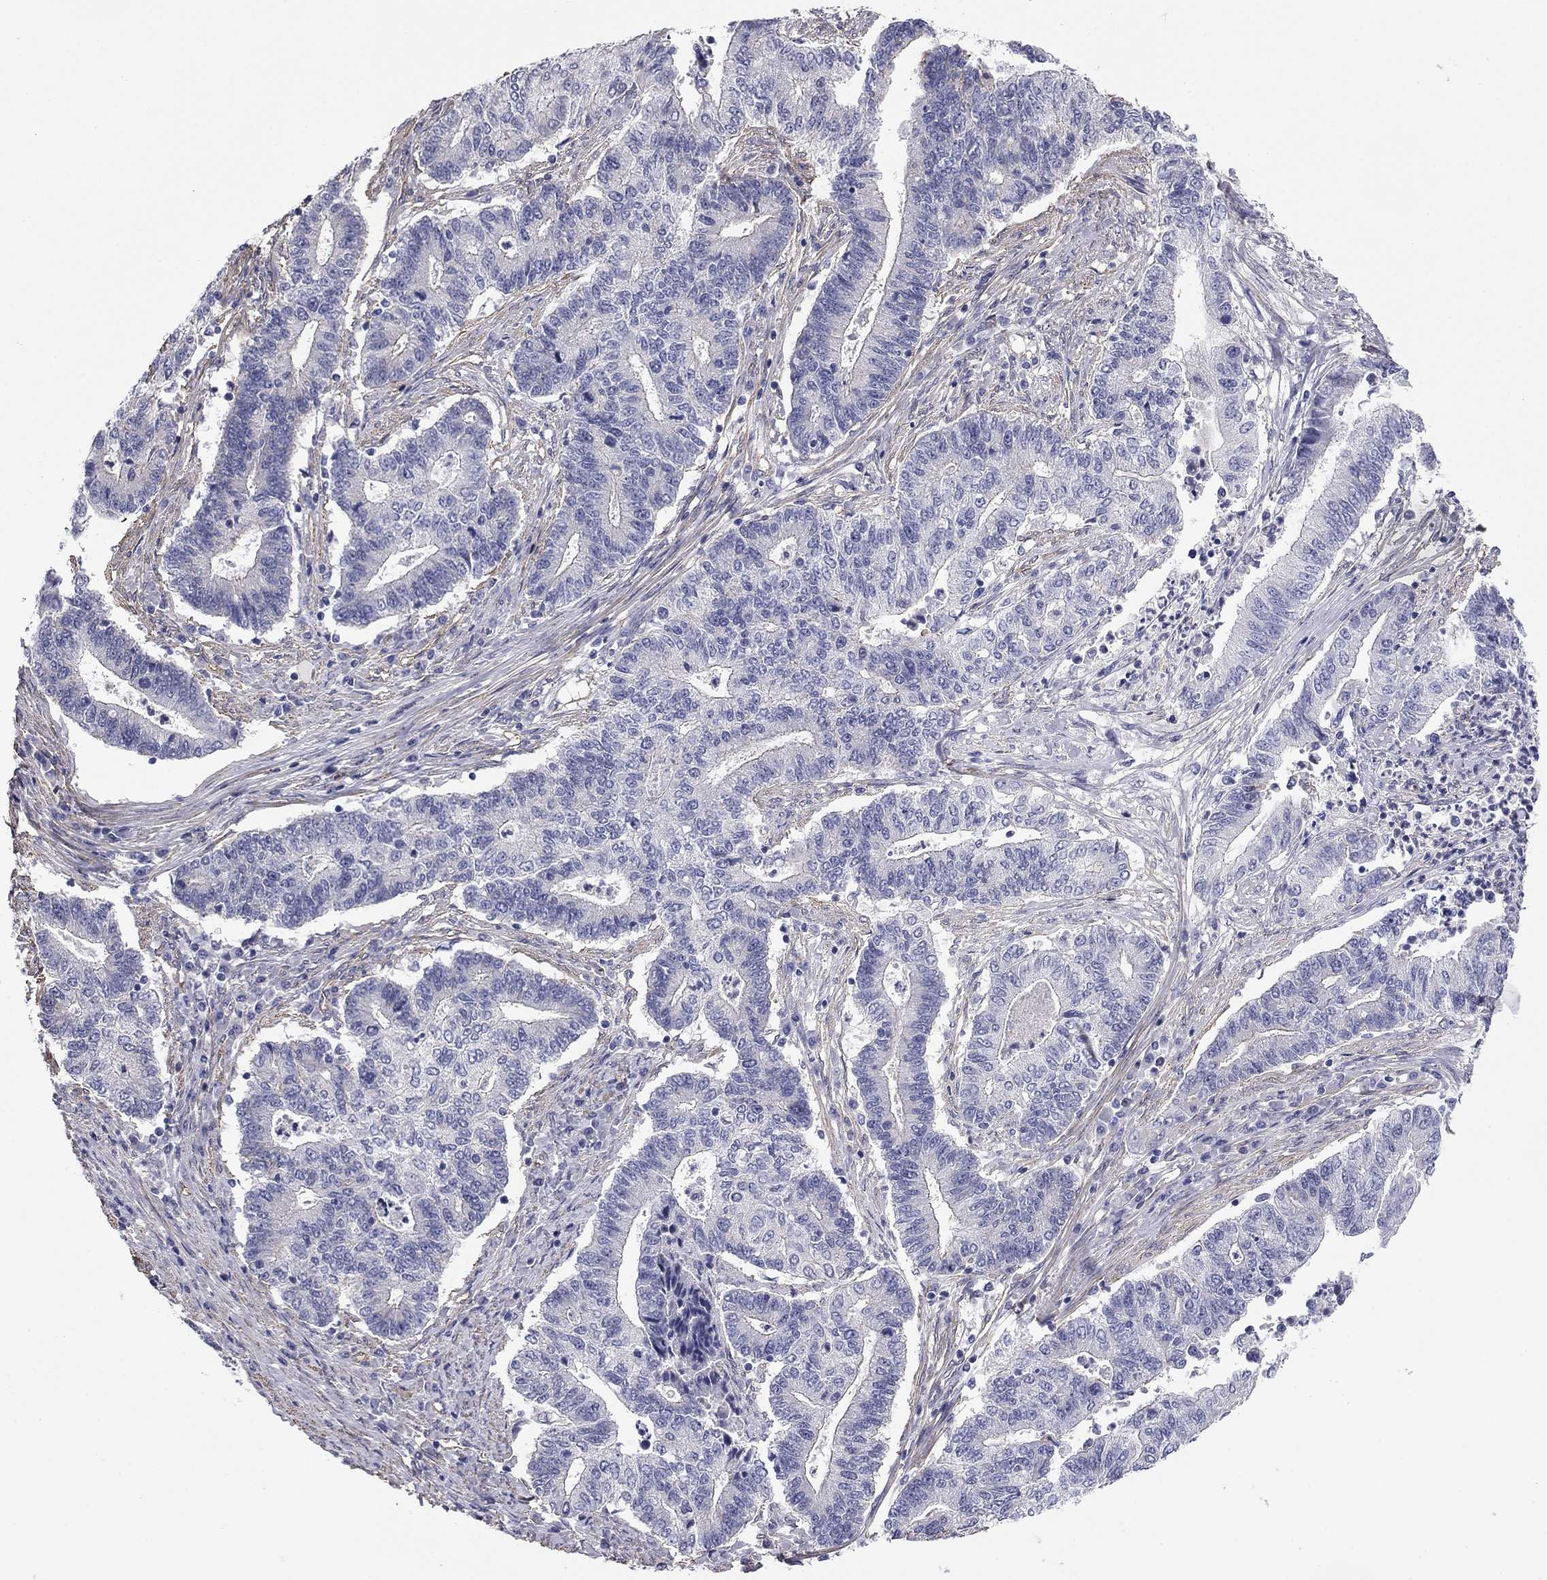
{"staining": {"intensity": "negative", "quantity": "none", "location": "none"}, "tissue": "endometrial cancer", "cell_type": "Tumor cells", "image_type": "cancer", "snomed": [{"axis": "morphology", "description": "Adenocarcinoma, NOS"}, {"axis": "topography", "description": "Uterus"}, {"axis": "topography", "description": "Endometrium"}], "caption": "IHC of endometrial cancer displays no staining in tumor cells.", "gene": "TCHH", "patient": {"sex": "female", "age": 54}}